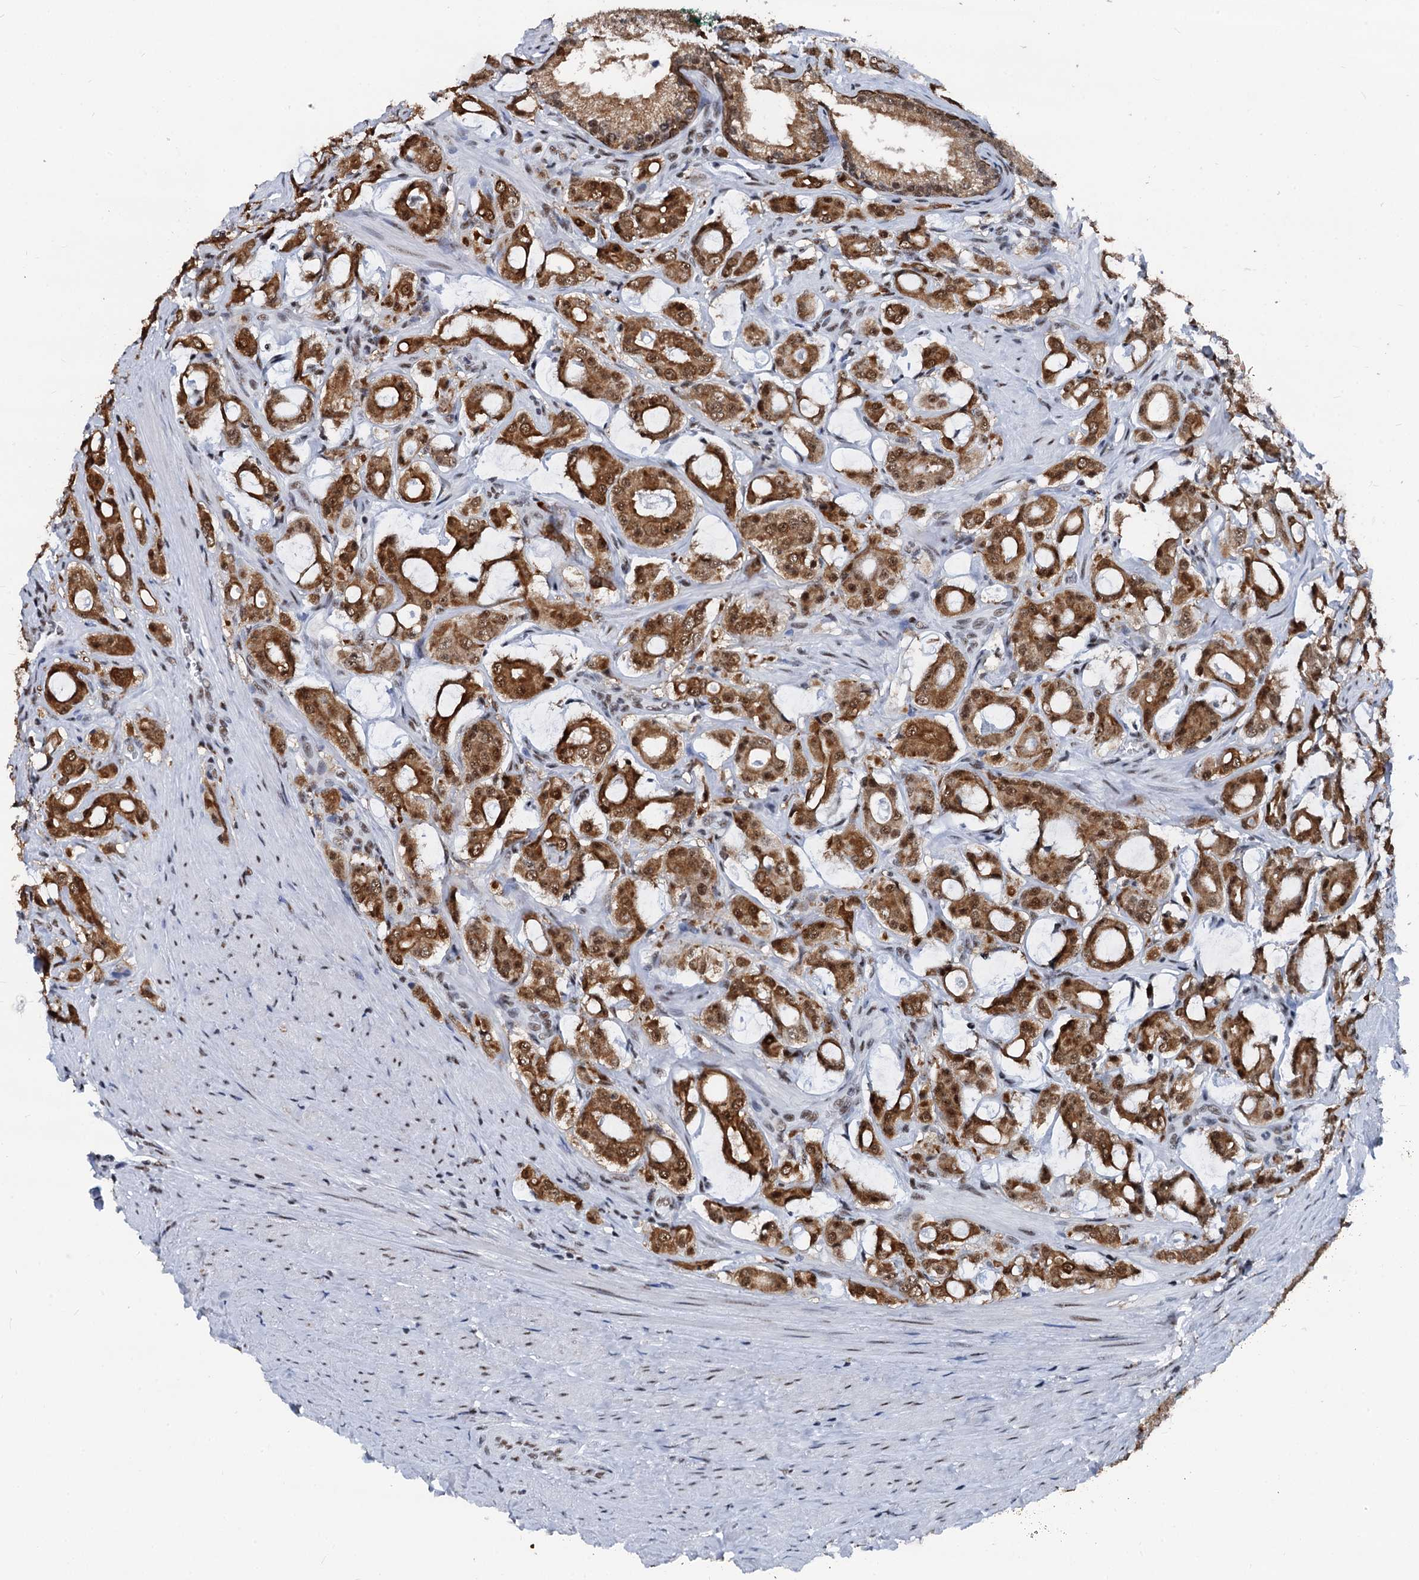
{"staining": {"intensity": "moderate", "quantity": ">75%", "location": "cytoplasmic/membranous,nuclear"}, "tissue": "prostate cancer", "cell_type": "Tumor cells", "image_type": "cancer", "snomed": [{"axis": "morphology", "description": "Adenocarcinoma, High grade"}, {"axis": "topography", "description": "Prostate"}], "caption": "Protein expression analysis of prostate cancer (high-grade adenocarcinoma) demonstrates moderate cytoplasmic/membranous and nuclear expression in about >75% of tumor cells.", "gene": "DDX23", "patient": {"sex": "male", "age": 63}}